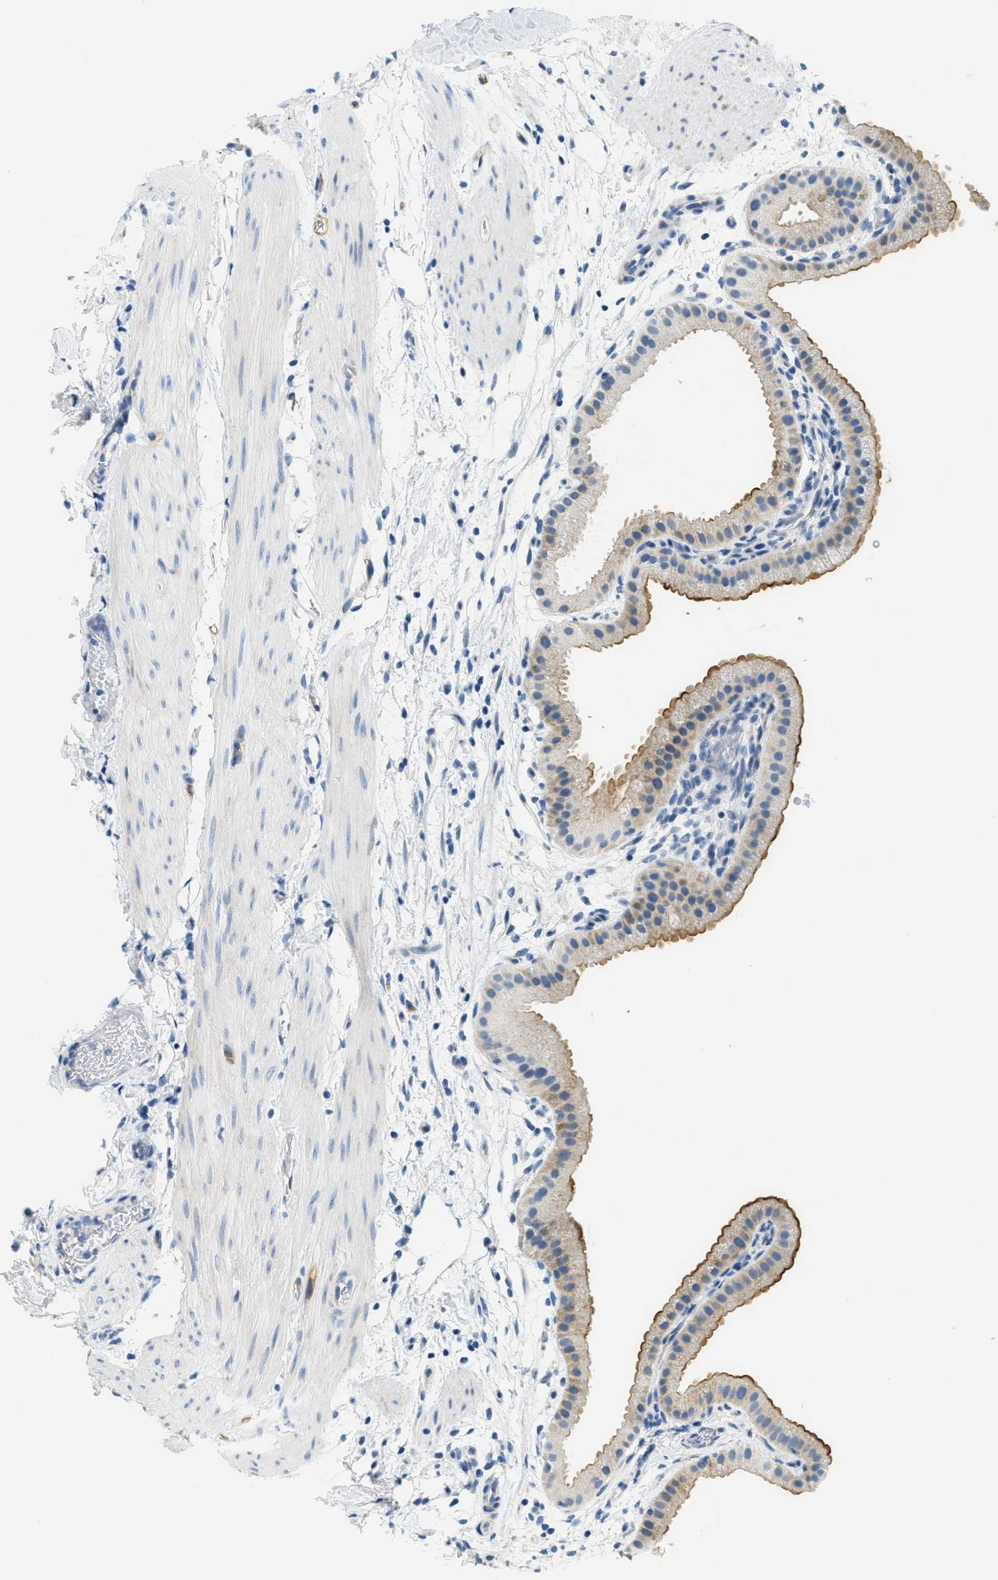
{"staining": {"intensity": "moderate", "quantity": ">75%", "location": "cytoplasmic/membranous"}, "tissue": "gallbladder", "cell_type": "Glandular cells", "image_type": "normal", "snomed": [{"axis": "morphology", "description": "Normal tissue, NOS"}, {"axis": "topography", "description": "Gallbladder"}], "caption": "Protein expression analysis of normal gallbladder demonstrates moderate cytoplasmic/membranous staining in about >75% of glandular cells.", "gene": "CA4", "patient": {"sex": "female", "age": 64}}